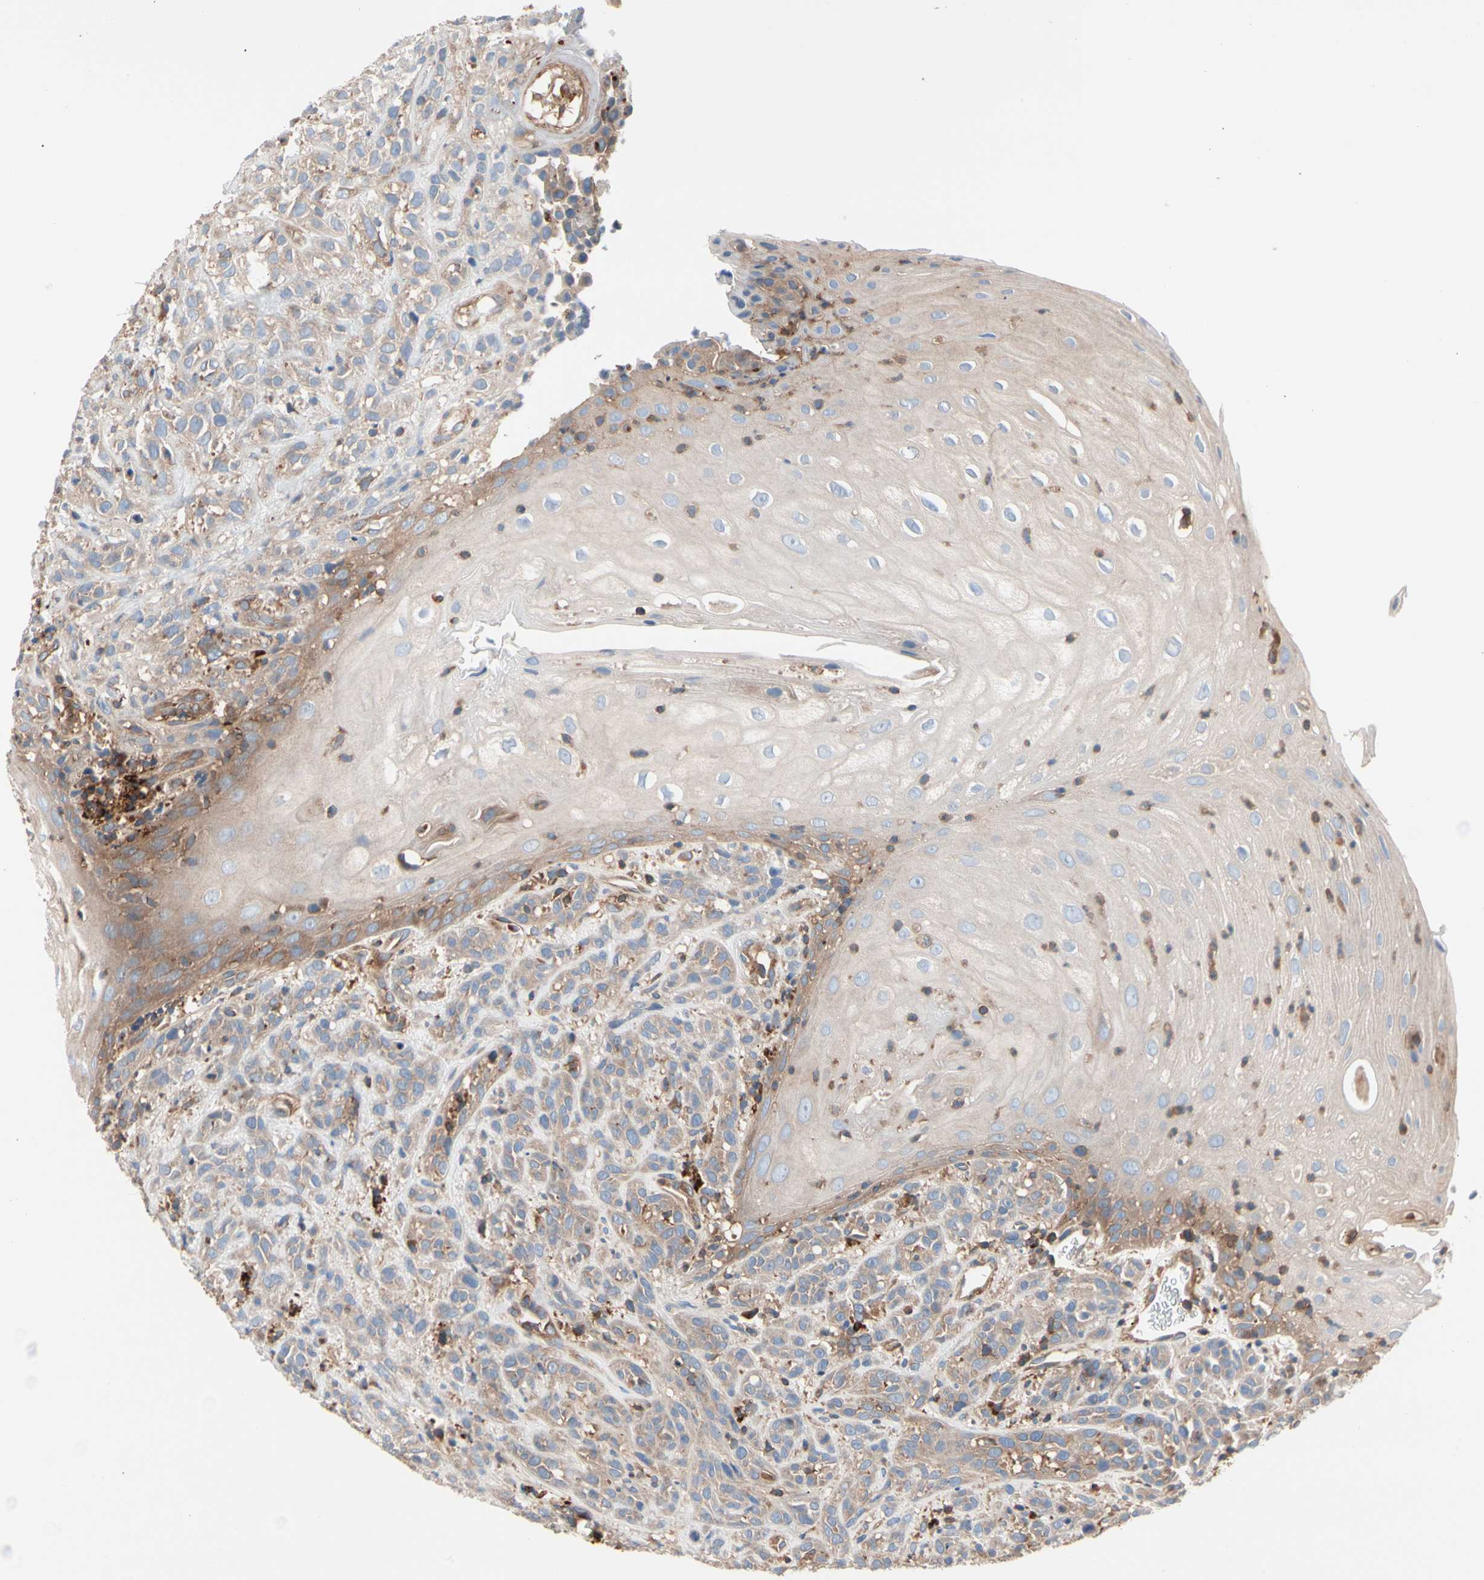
{"staining": {"intensity": "moderate", "quantity": ">75%", "location": "cytoplasmic/membranous"}, "tissue": "head and neck cancer", "cell_type": "Tumor cells", "image_type": "cancer", "snomed": [{"axis": "morphology", "description": "Normal tissue, NOS"}, {"axis": "morphology", "description": "Squamous cell carcinoma, NOS"}, {"axis": "topography", "description": "Cartilage tissue"}, {"axis": "topography", "description": "Head-Neck"}], "caption": "Immunohistochemical staining of head and neck cancer displays moderate cytoplasmic/membranous protein expression in about >75% of tumor cells. (DAB (3,3'-diaminobenzidine) IHC, brown staining for protein, blue staining for nuclei).", "gene": "ROCK1", "patient": {"sex": "male", "age": 62}}